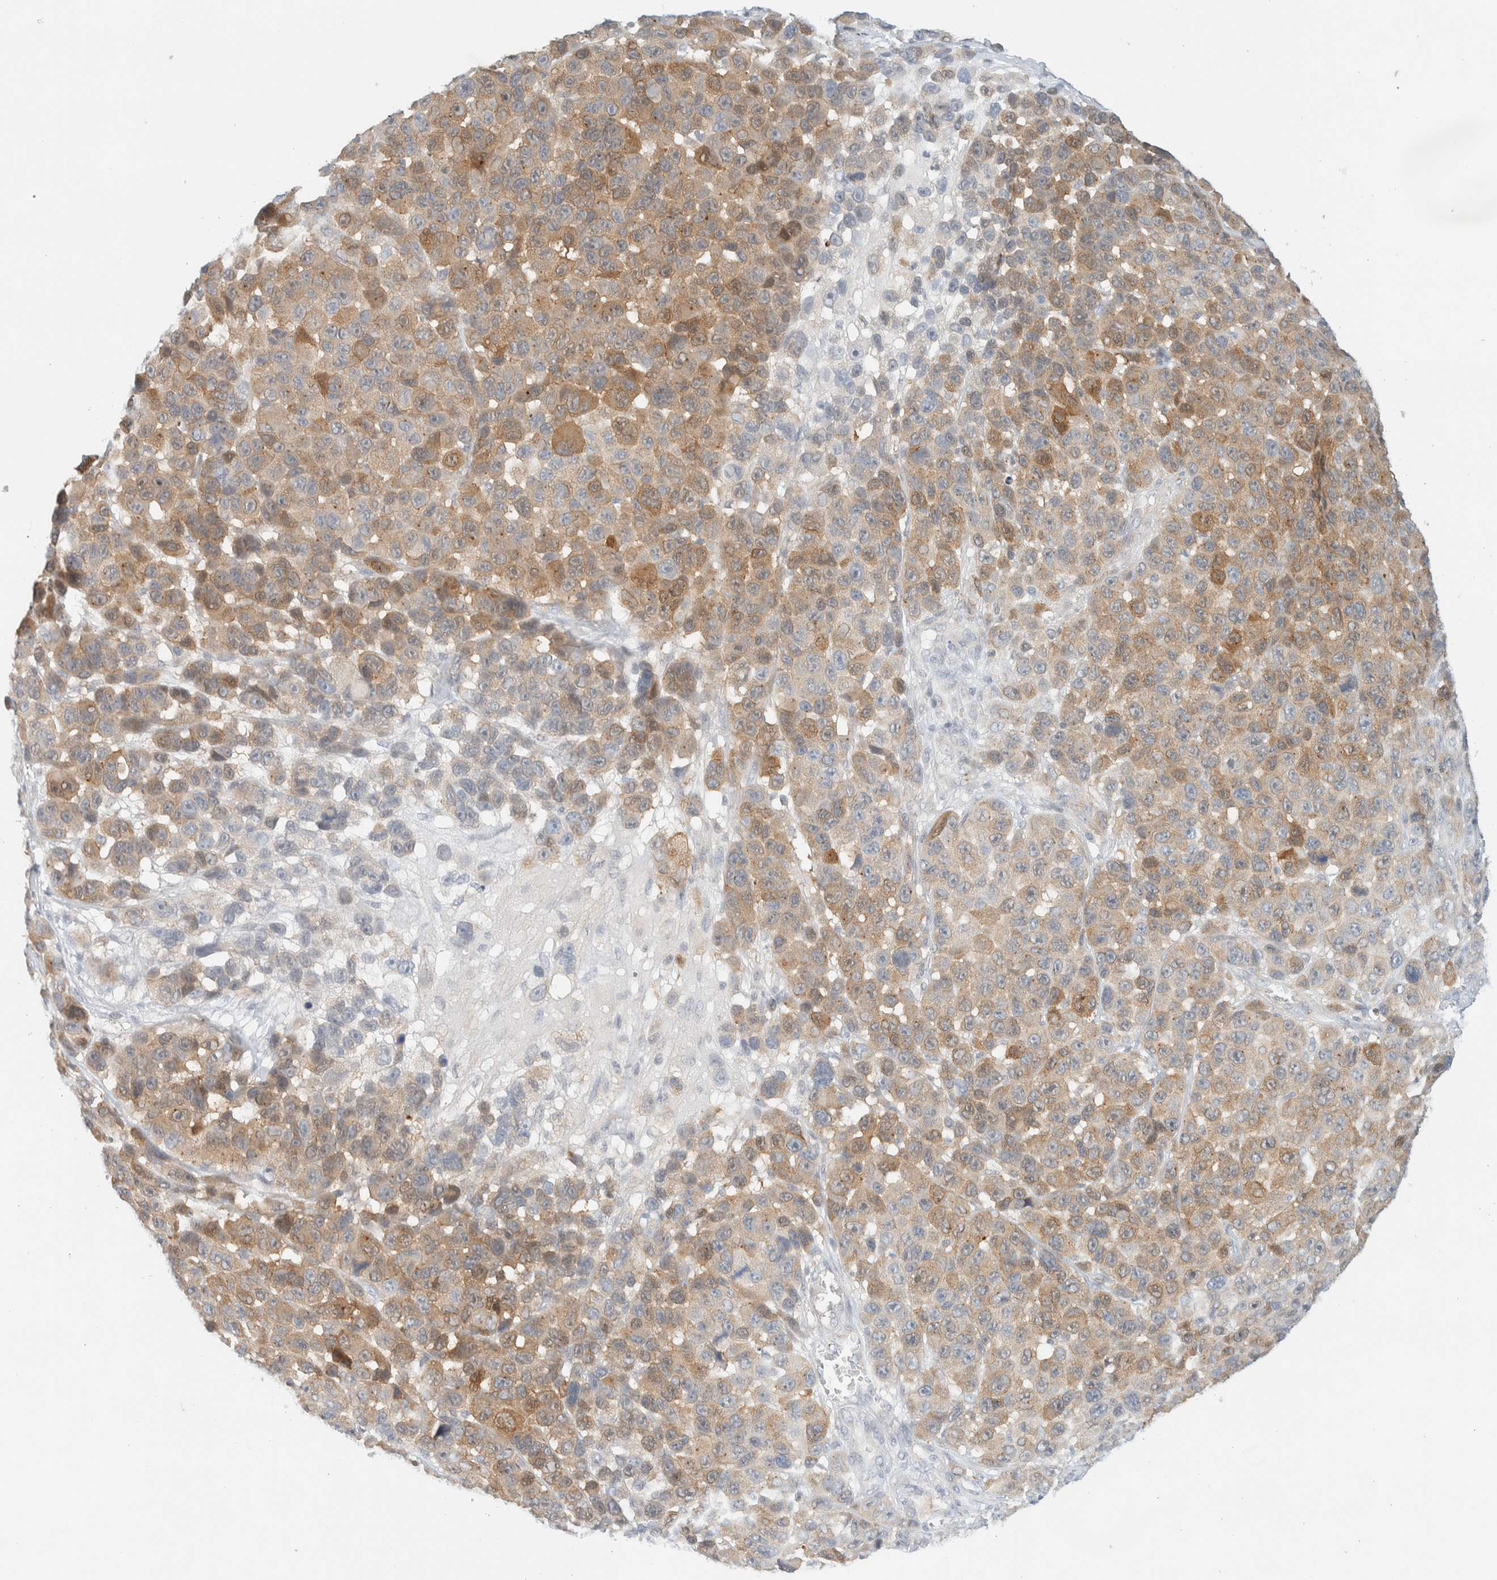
{"staining": {"intensity": "moderate", "quantity": ">75%", "location": "cytoplasmic/membranous"}, "tissue": "melanoma", "cell_type": "Tumor cells", "image_type": "cancer", "snomed": [{"axis": "morphology", "description": "Malignant melanoma, NOS"}, {"axis": "topography", "description": "Skin"}], "caption": "Immunohistochemistry (IHC) histopathology image of melanoma stained for a protein (brown), which reveals medium levels of moderate cytoplasmic/membranous expression in approximately >75% of tumor cells.", "gene": "PCYT2", "patient": {"sex": "male", "age": 53}}